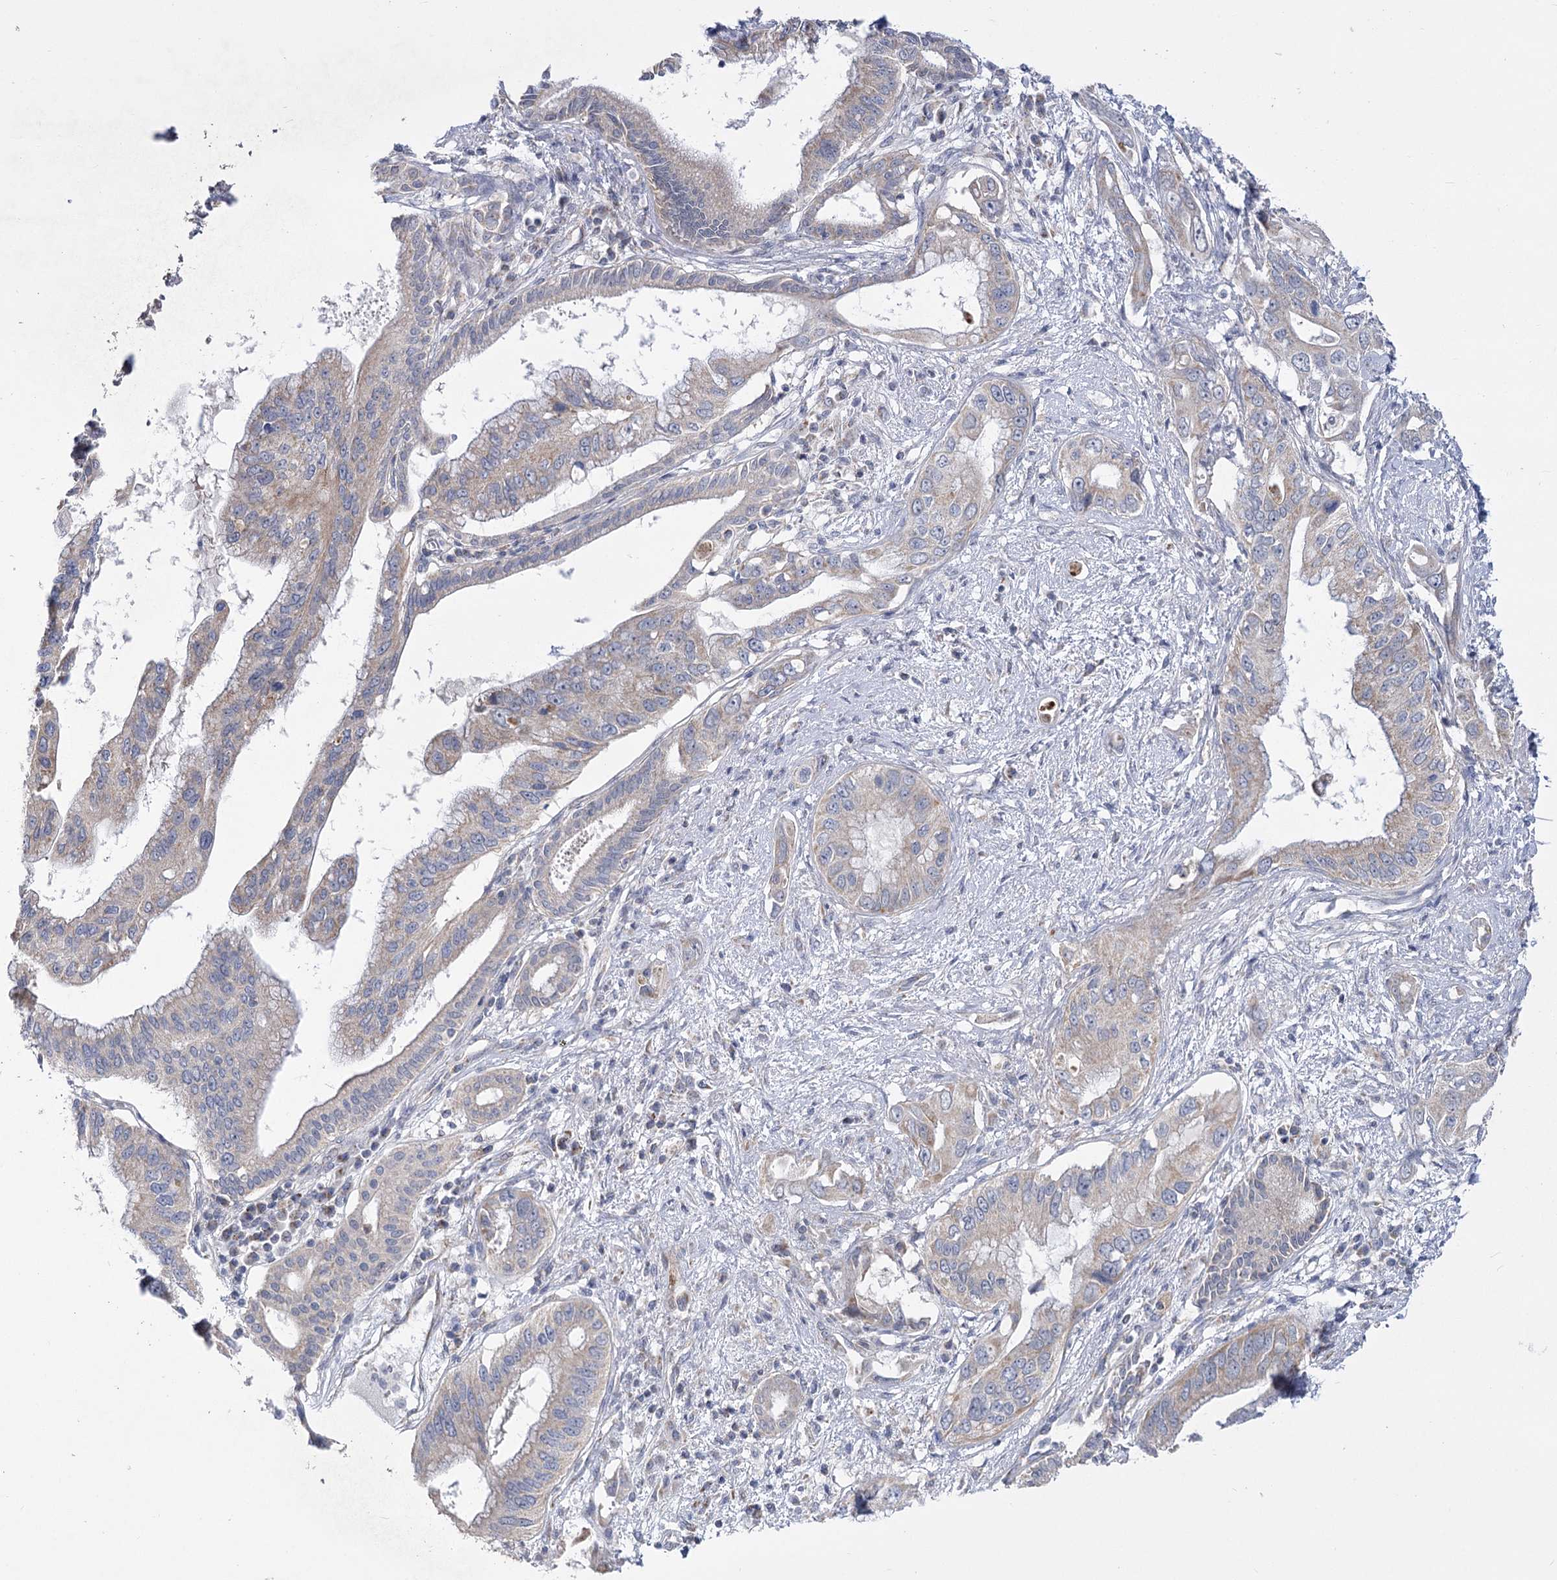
{"staining": {"intensity": "moderate", "quantity": "25%-75%", "location": "cytoplasmic/membranous"}, "tissue": "pancreatic cancer", "cell_type": "Tumor cells", "image_type": "cancer", "snomed": [{"axis": "morphology", "description": "Inflammation, NOS"}, {"axis": "morphology", "description": "Adenocarcinoma, NOS"}, {"axis": "topography", "description": "Pancreas"}], "caption": "Pancreatic cancer (adenocarcinoma) stained with immunohistochemistry (IHC) demonstrates moderate cytoplasmic/membranous expression in approximately 25%-75% of tumor cells. (DAB = brown stain, brightfield microscopy at high magnification).", "gene": "PDHB", "patient": {"sex": "female", "age": 56}}